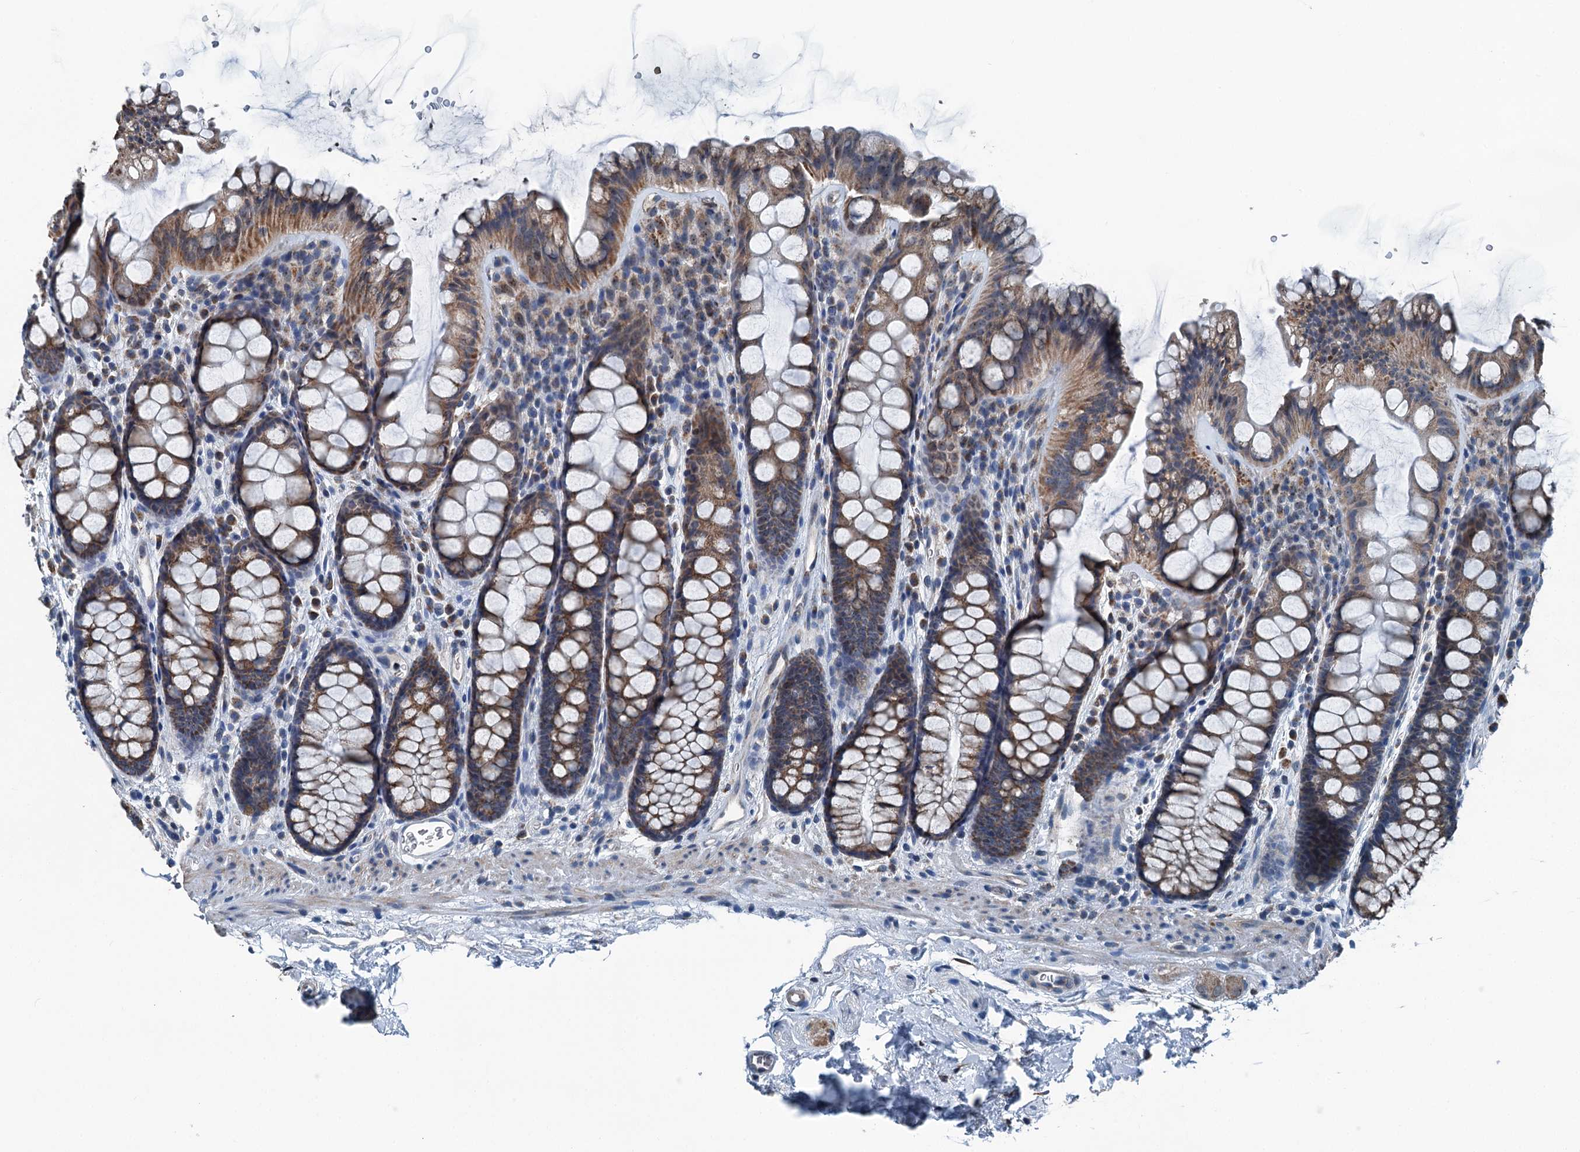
{"staining": {"intensity": "negative", "quantity": "none", "location": "none"}, "tissue": "colon", "cell_type": "Endothelial cells", "image_type": "normal", "snomed": [{"axis": "morphology", "description": "Normal tissue, NOS"}, {"axis": "topography", "description": "Colon"}], "caption": "Immunohistochemistry (IHC) histopathology image of benign colon: colon stained with DAB demonstrates no significant protein positivity in endothelial cells. (Immunohistochemistry (IHC), brightfield microscopy, high magnification).", "gene": "TRPT1", "patient": {"sex": "female", "age": 82}}